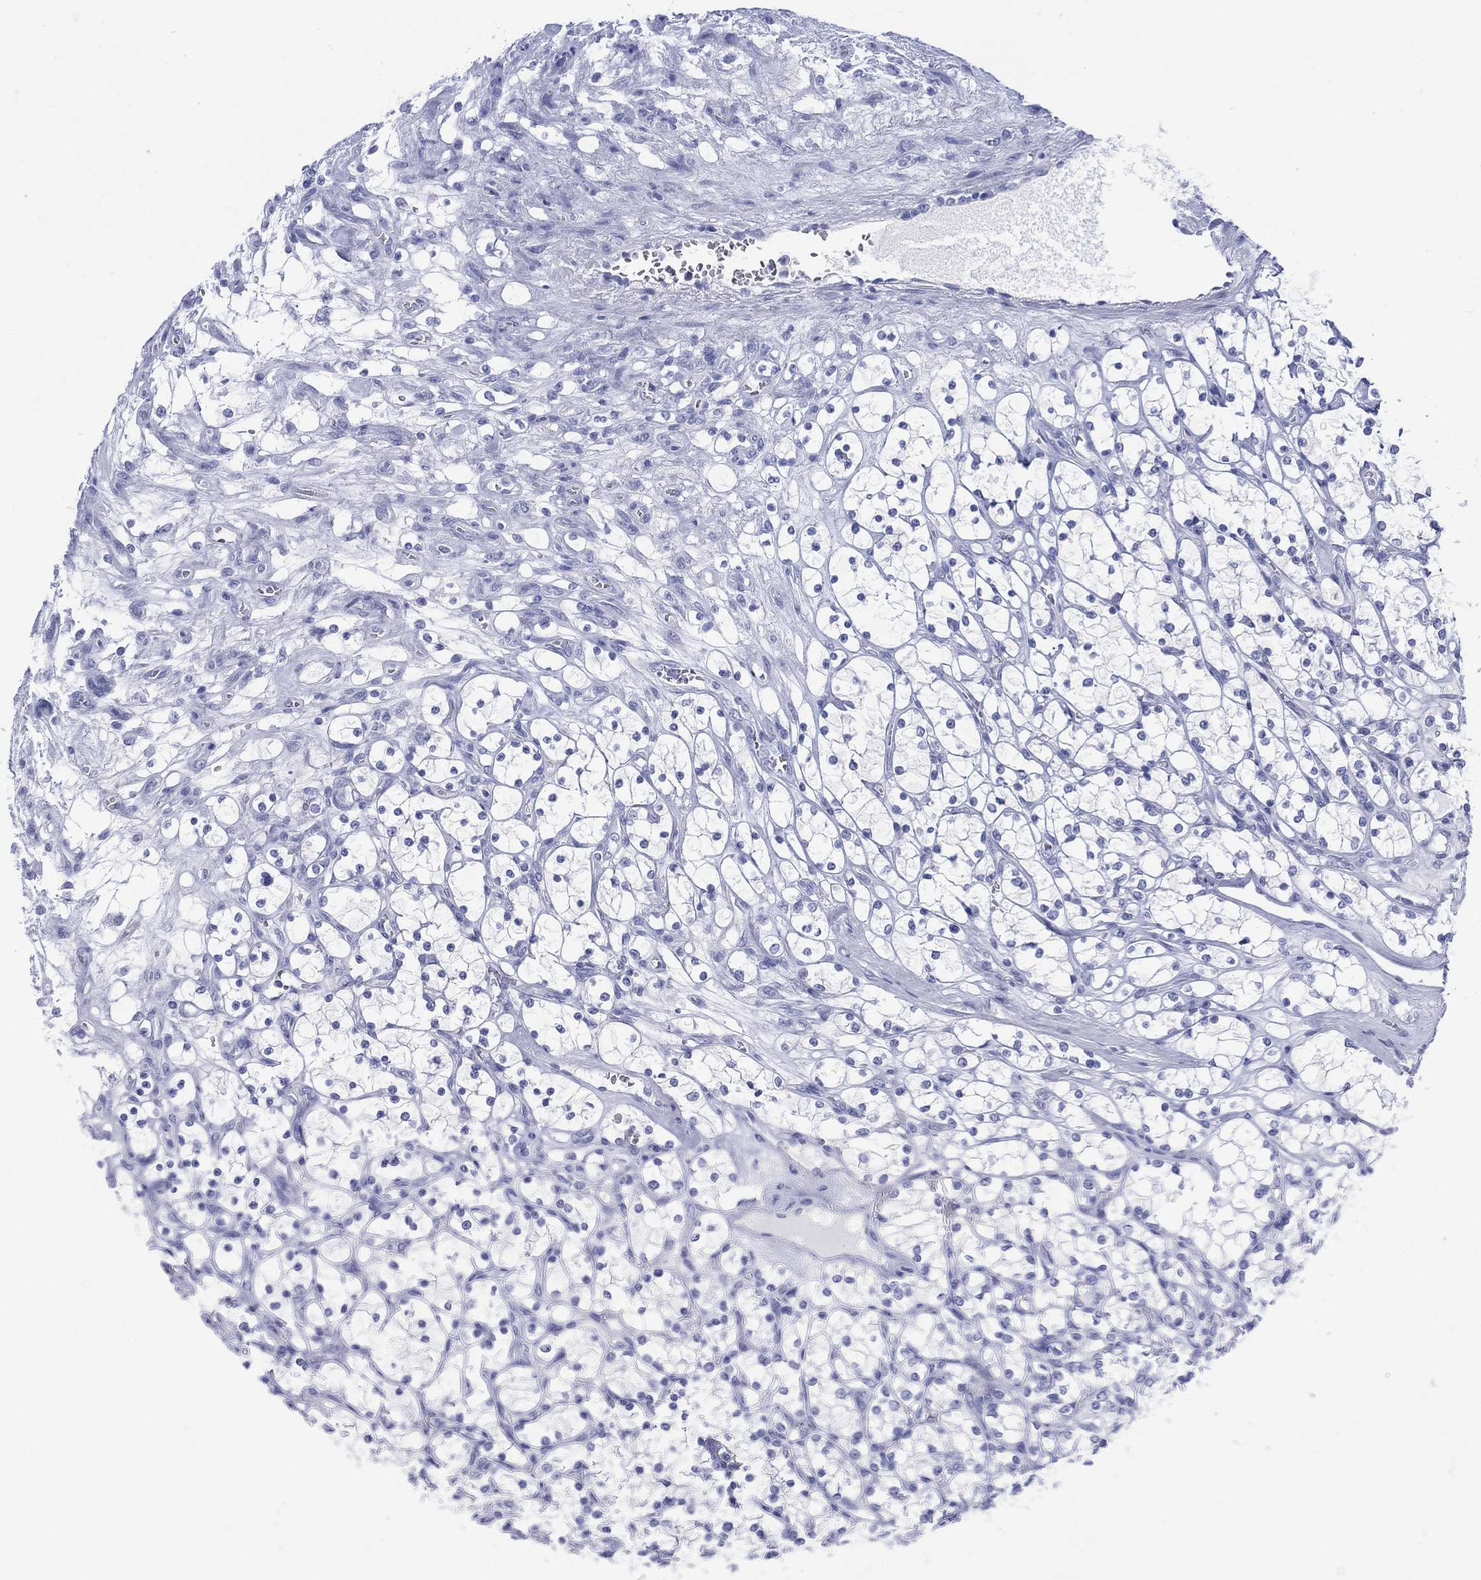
{"staining": {"intensity": "negative", "quantity": "none", "location": "none"}, "tissue": "renal cancer", "cell_type": "Tumor cells", "image_type": "cancer", "snomed": [{"axis": "morphology", "description": "Adenocarcinoma, NOS"}, {"axis": "topography", "description": "Kidney"}], "caption": "This is an immunohistochemistry histopathology image of renal cancer. There is no expression in tumor cells.", "gene": "LRRD1", "patient": {"sex": "female", "age": 69}}